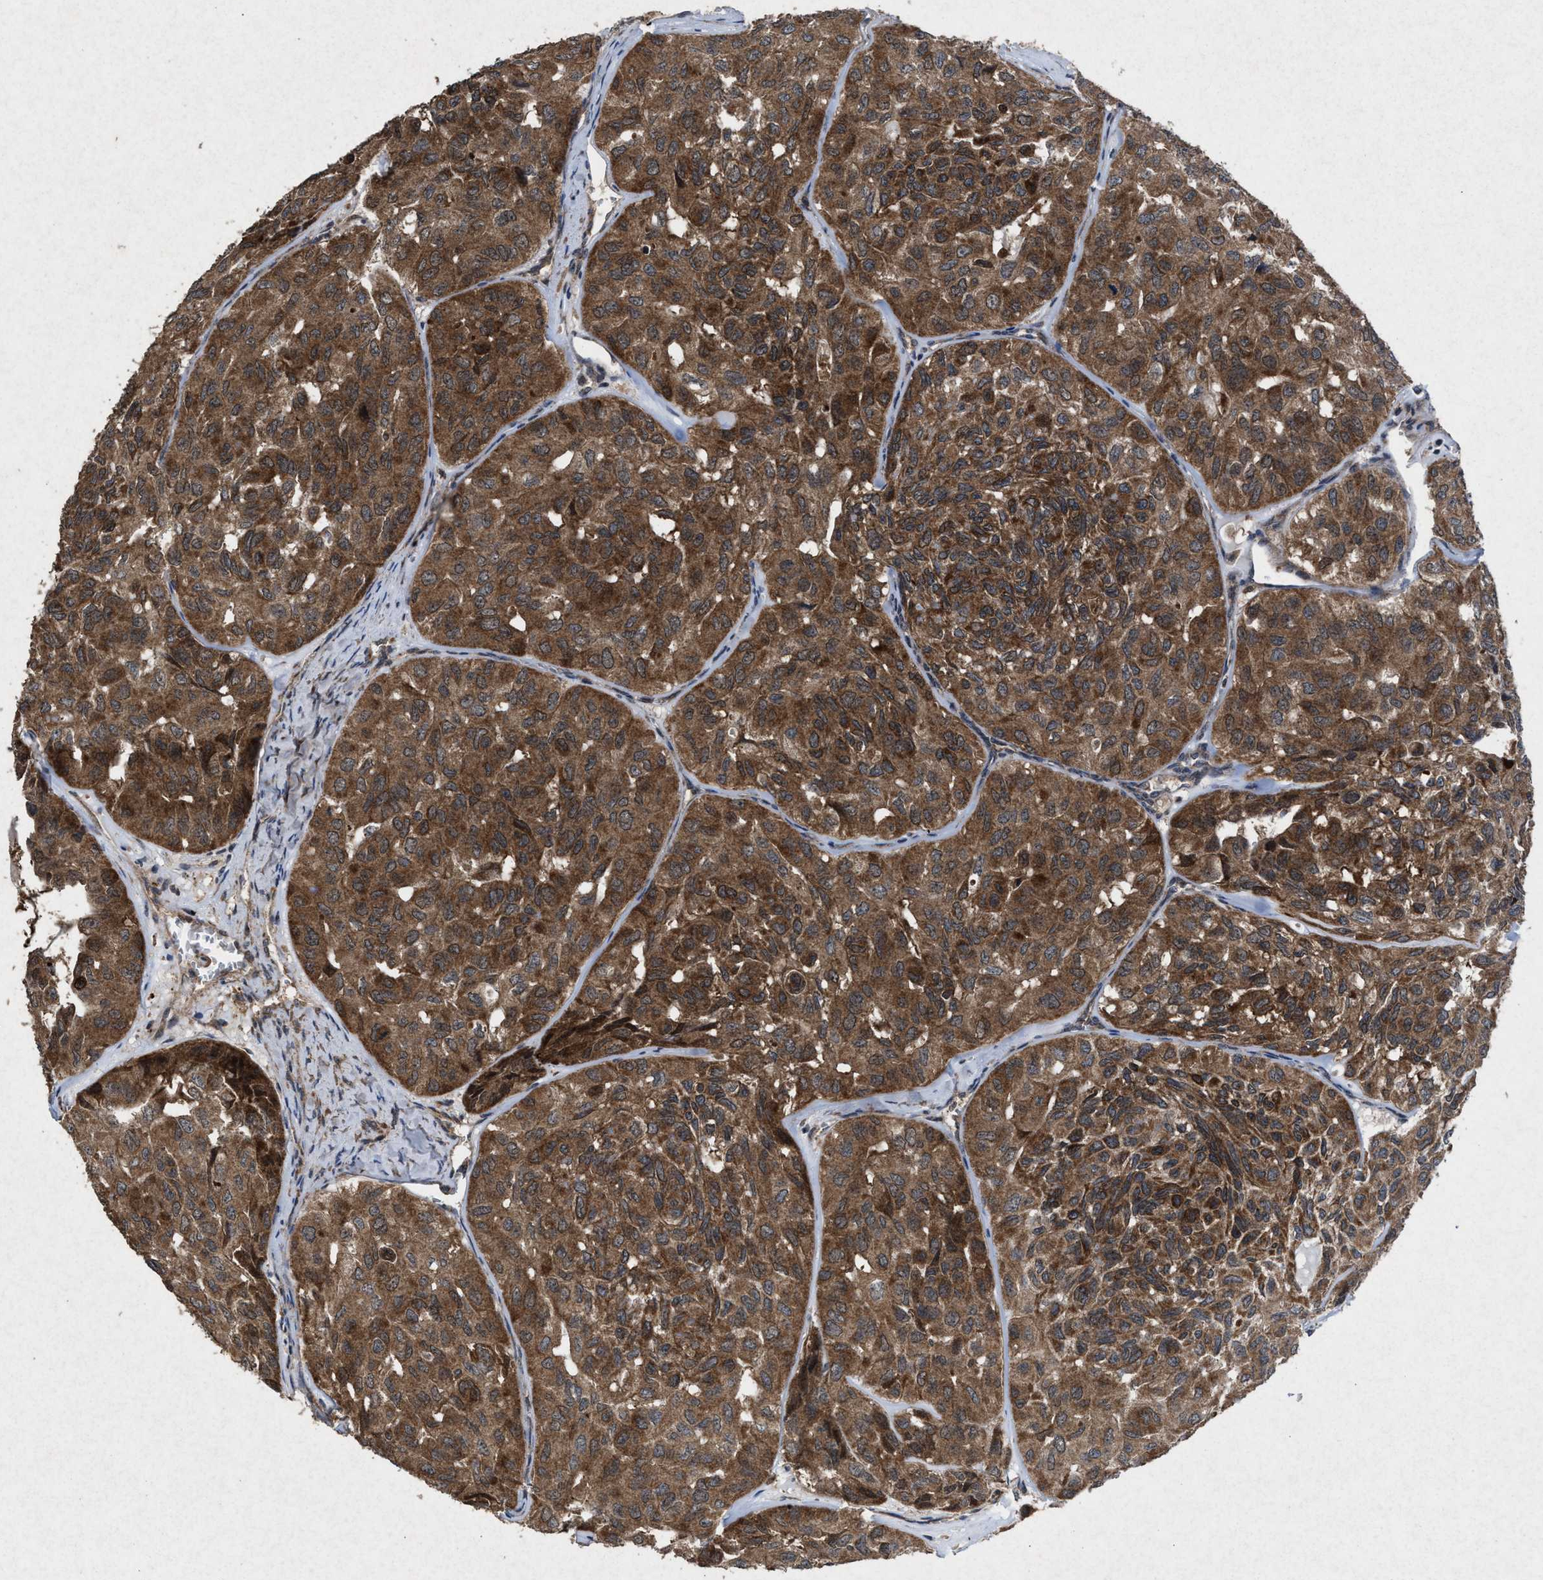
{"staining": {"intensity": "strong", "quantity": ">75%", "location": "cytoplasmic/membranous"}, "tissue": "head and neck cancer", "cell_type": "Tumor cells", "image_type": "cancer", "snomed": [{"axis": "morphology", "description": "Adenocarcinoma, NOS"}, {"axis": "topography", "description": "Salivary gland, NOS"}, {"axis": "topography", "description": "Head-Neck"}], "caption": "About >75% of tumor cells in human head and neck adenocarcinoma display strong cytoplasmic/membranous protein expression as visualized by brown immunohistochemical staining.", "gene": "MSI2", "patient": {"sex": "female", "age": 76}}